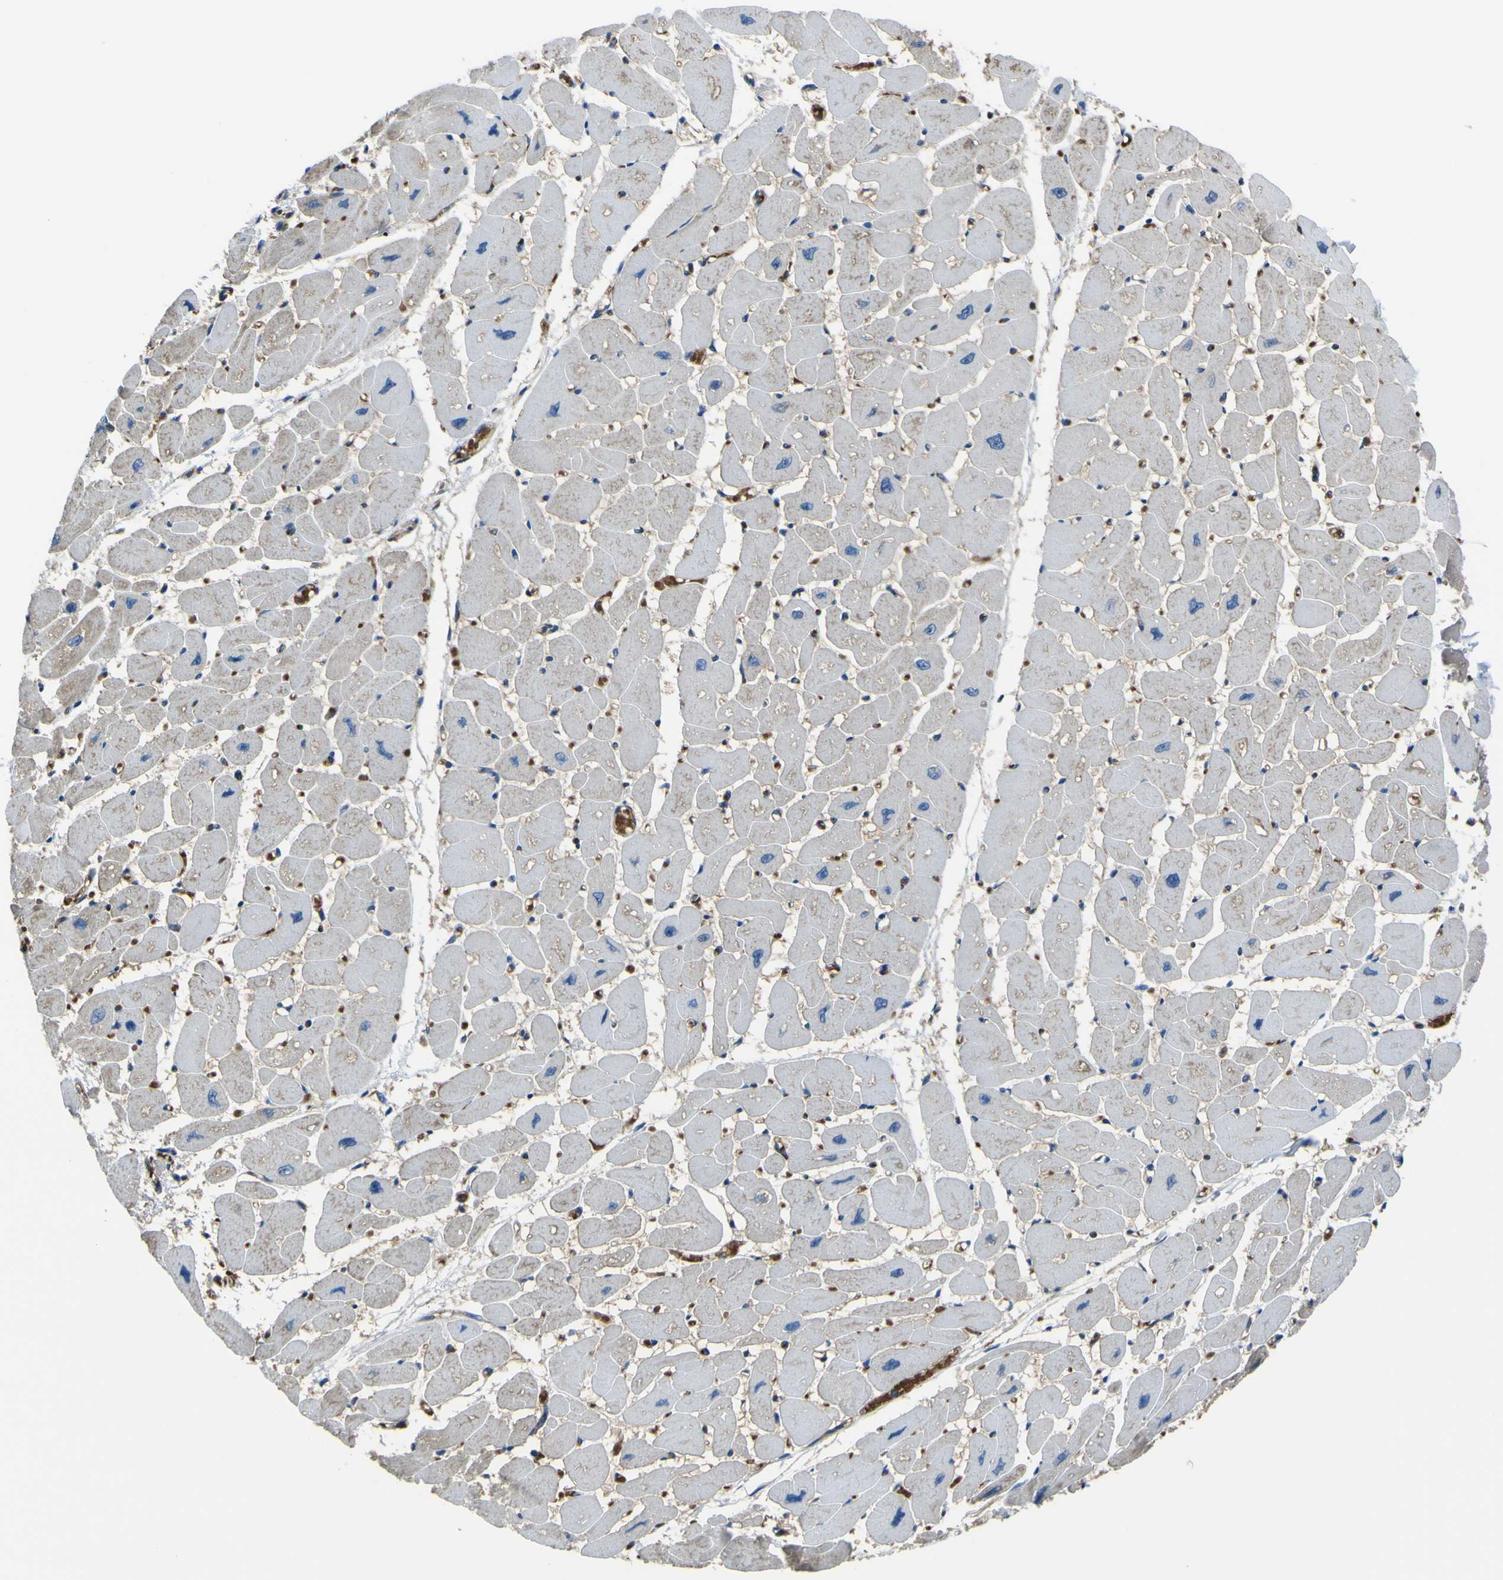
{"staining": {"intensity": "negative", "quantity": "none", "location": "none"}, "tissue": "heart muscle", "cell_type": "Cardiomyocytes", "image_type": "normal", "snomed": [{"axis": "morphology", "description": "Normal tissue, NOS"}, {"axis": "topography", "description": "Heart"}], "caption": "The micrograph shows no staining of cardiomyocytes in benign heart muscle. (DAB (3,3'-diaminobenzidine) IHC, high magnification).", "gene": "STIM1", "patient": {"sex": "female", "age": 54}}